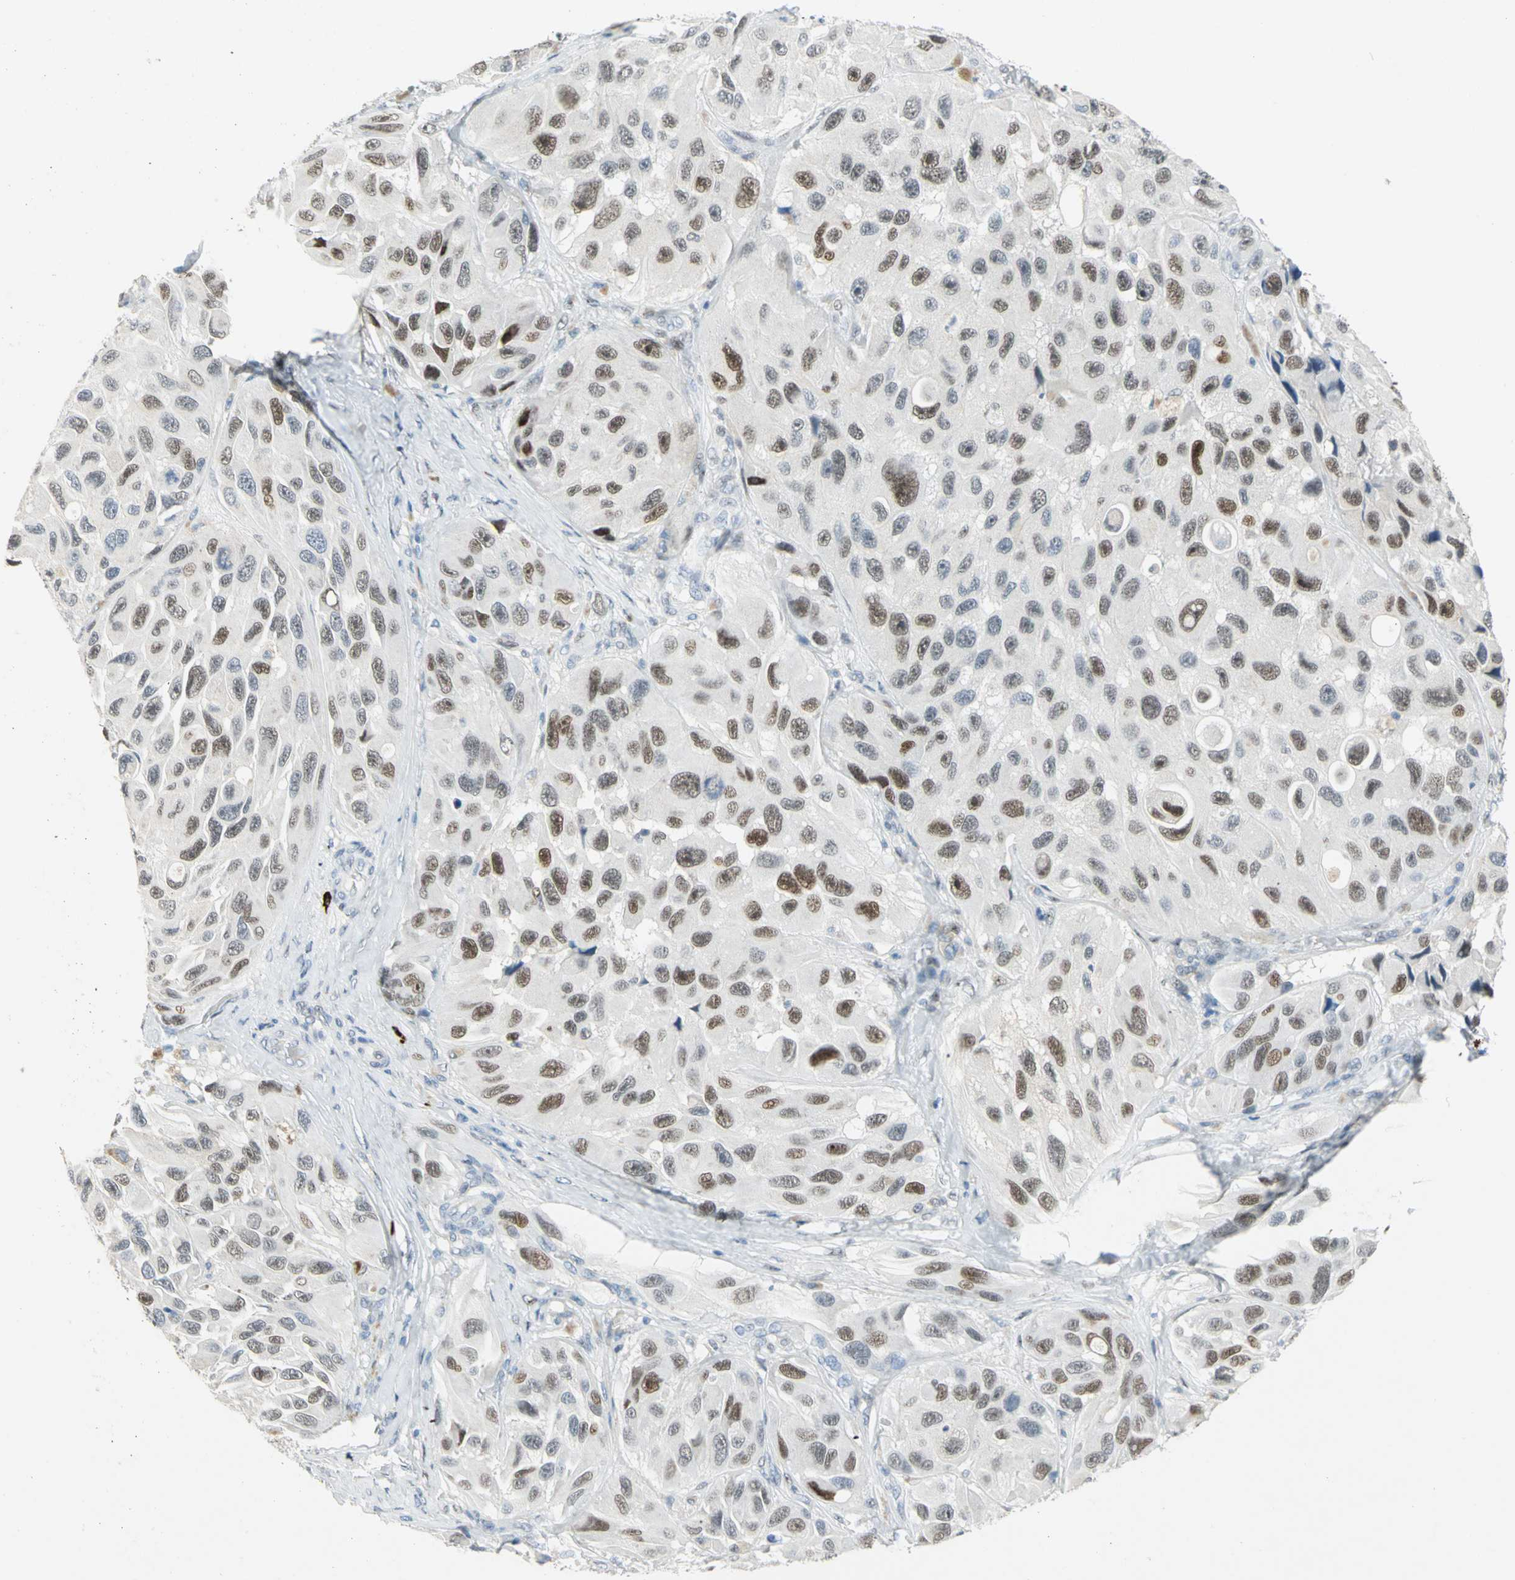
{"staining": {"intensity": "moderate", "quantity": ">75%", "location": "nuclear"}, "tissue": "melanoma", "cell_type": "Tumor cells", "image_type": "cancer", "snomed": [{"axis": "morphology", "description": "Malignant melanoma, NOS"}, {"axis": "topography", "description": "Skin"}], "caption": "The histopathology image reveals a brown stain indicating the presence of a protein in the nuclear of tumor cells in malignant melanoma. (brown staining indicates protein expression, while blue staining denotes nuclei).", "gene": "NAB2", "patient": {"sex": "female", "age": 73}}